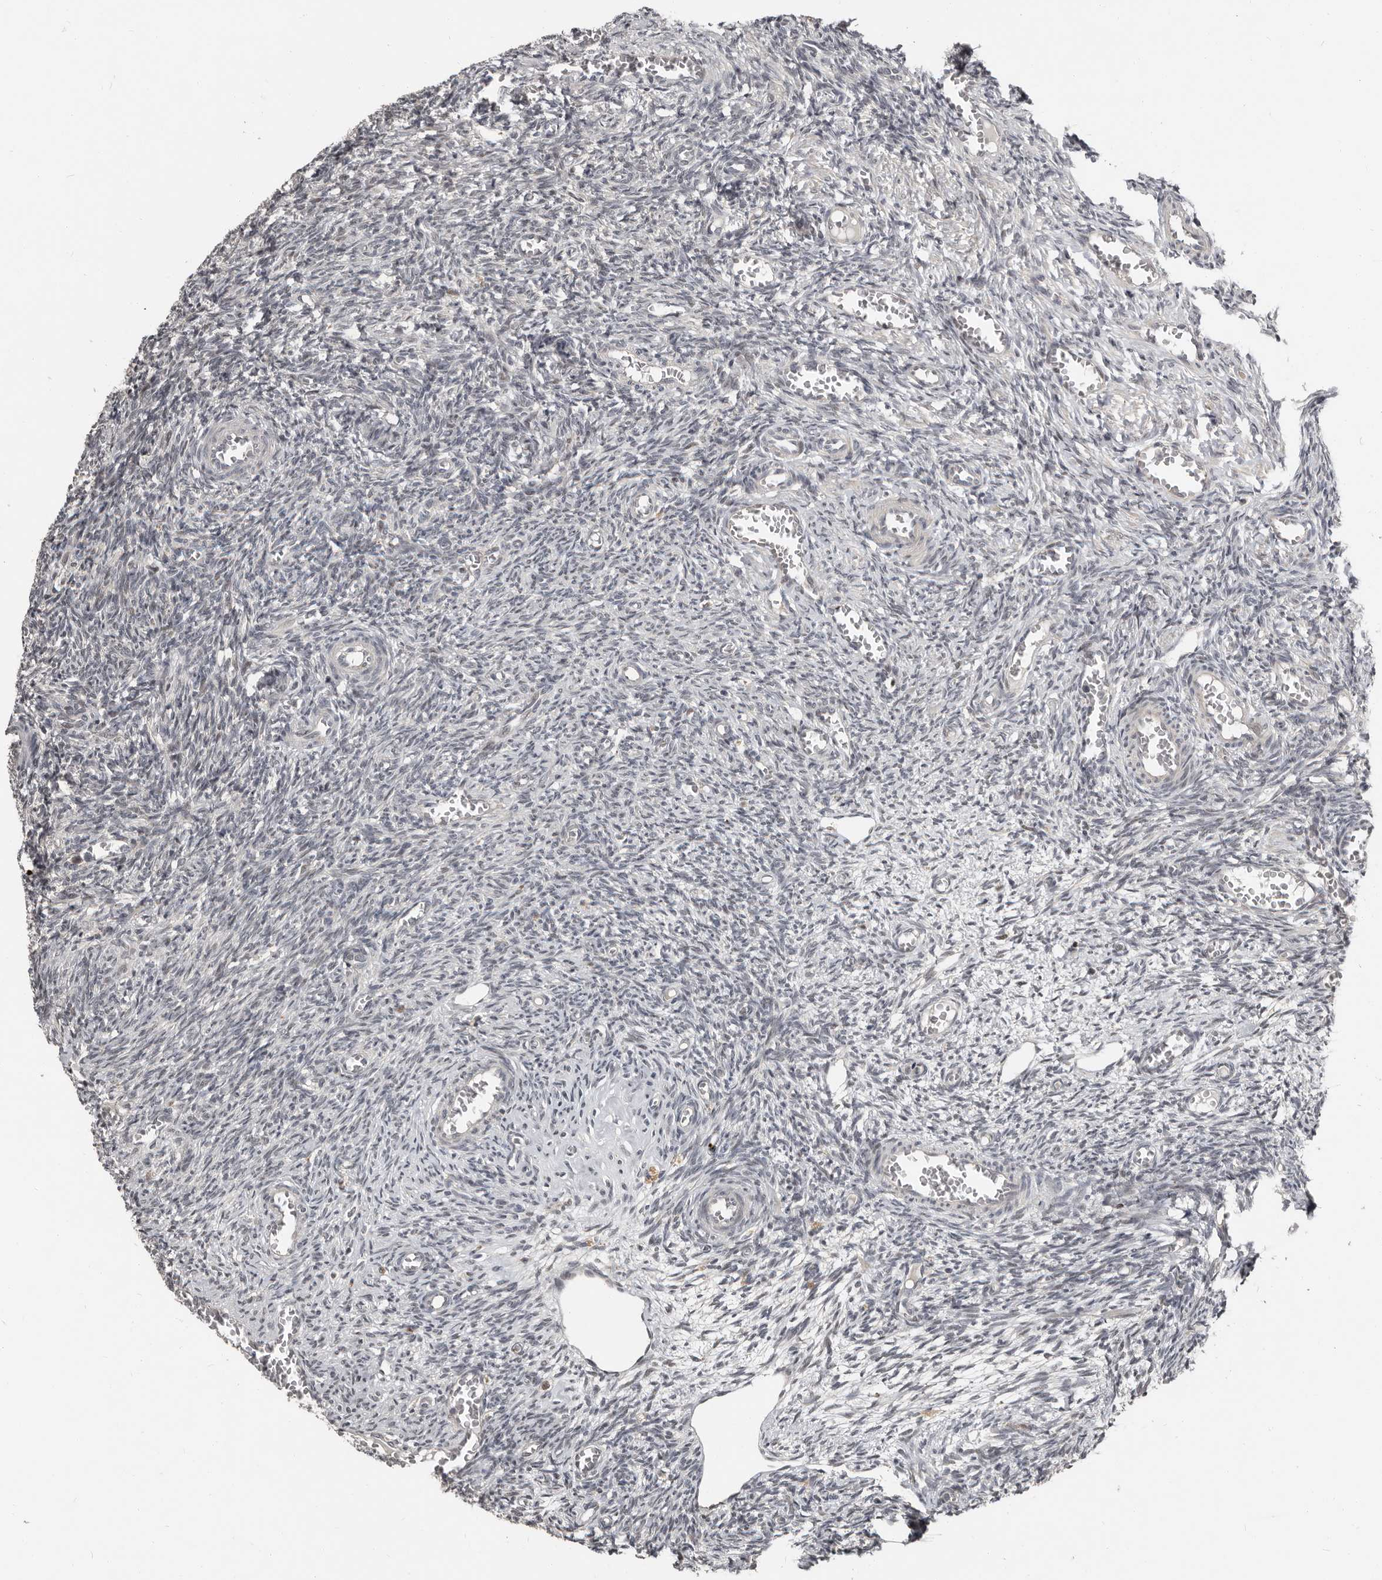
{"staining": {"intensity": "negative", "quantity": "none", "location": "none"}, "tissue": "ovary", "cell_type": "Ovarian stroma cells", "image_type": "normal", "snomed": [{"axis": "morphology", "description": "Normal tissue, NOS"}, {"axis": "topography", "description": "Ovary"}], "caption": "Photomicrograph shows no protein staining in ovarian stroma cells of unremarkable ovary.", "gene": "APOL6", "patient": {"sex": "female", "age": 27}}